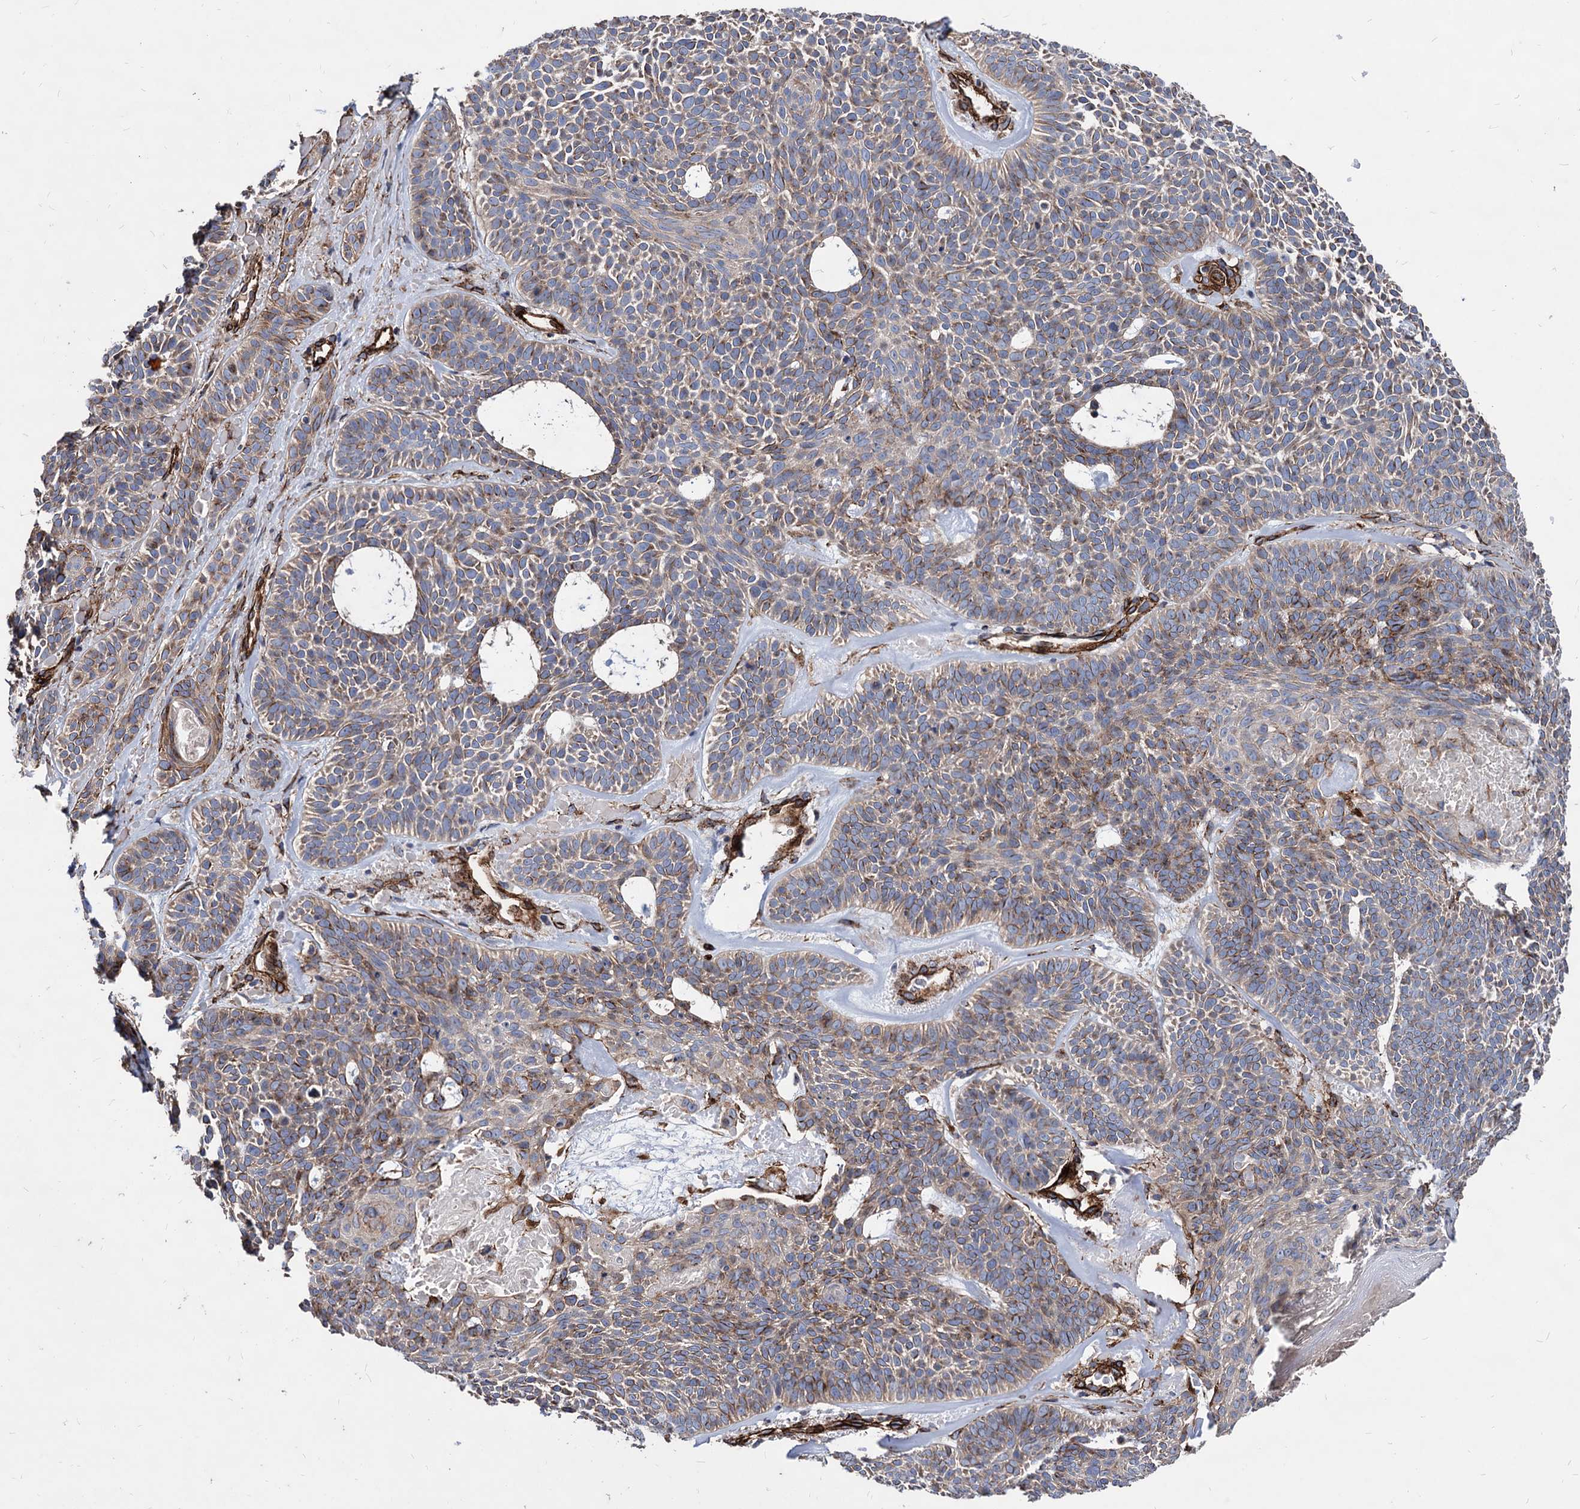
{"staining": {"intensity": "moderate", "quantity": "25%-75%", "location": "cytoplasmic/membranous"}, "tissue": "skin cancer", "cell_type": "Tumor cells", "image_type": "cancer", "snomed": [{"axis": "morphology", "description": "Basal cell carcinoma"}, {"axis": "topography", "description": "Skin"}], "caption": "Protein staining of skin cancer tissue exhibits moderate cytoplasmic/membranous positivity in about 25%-75% of tumor cells.", "gene": "WDR11", "patient": {"sex": "male", "age": 85}}